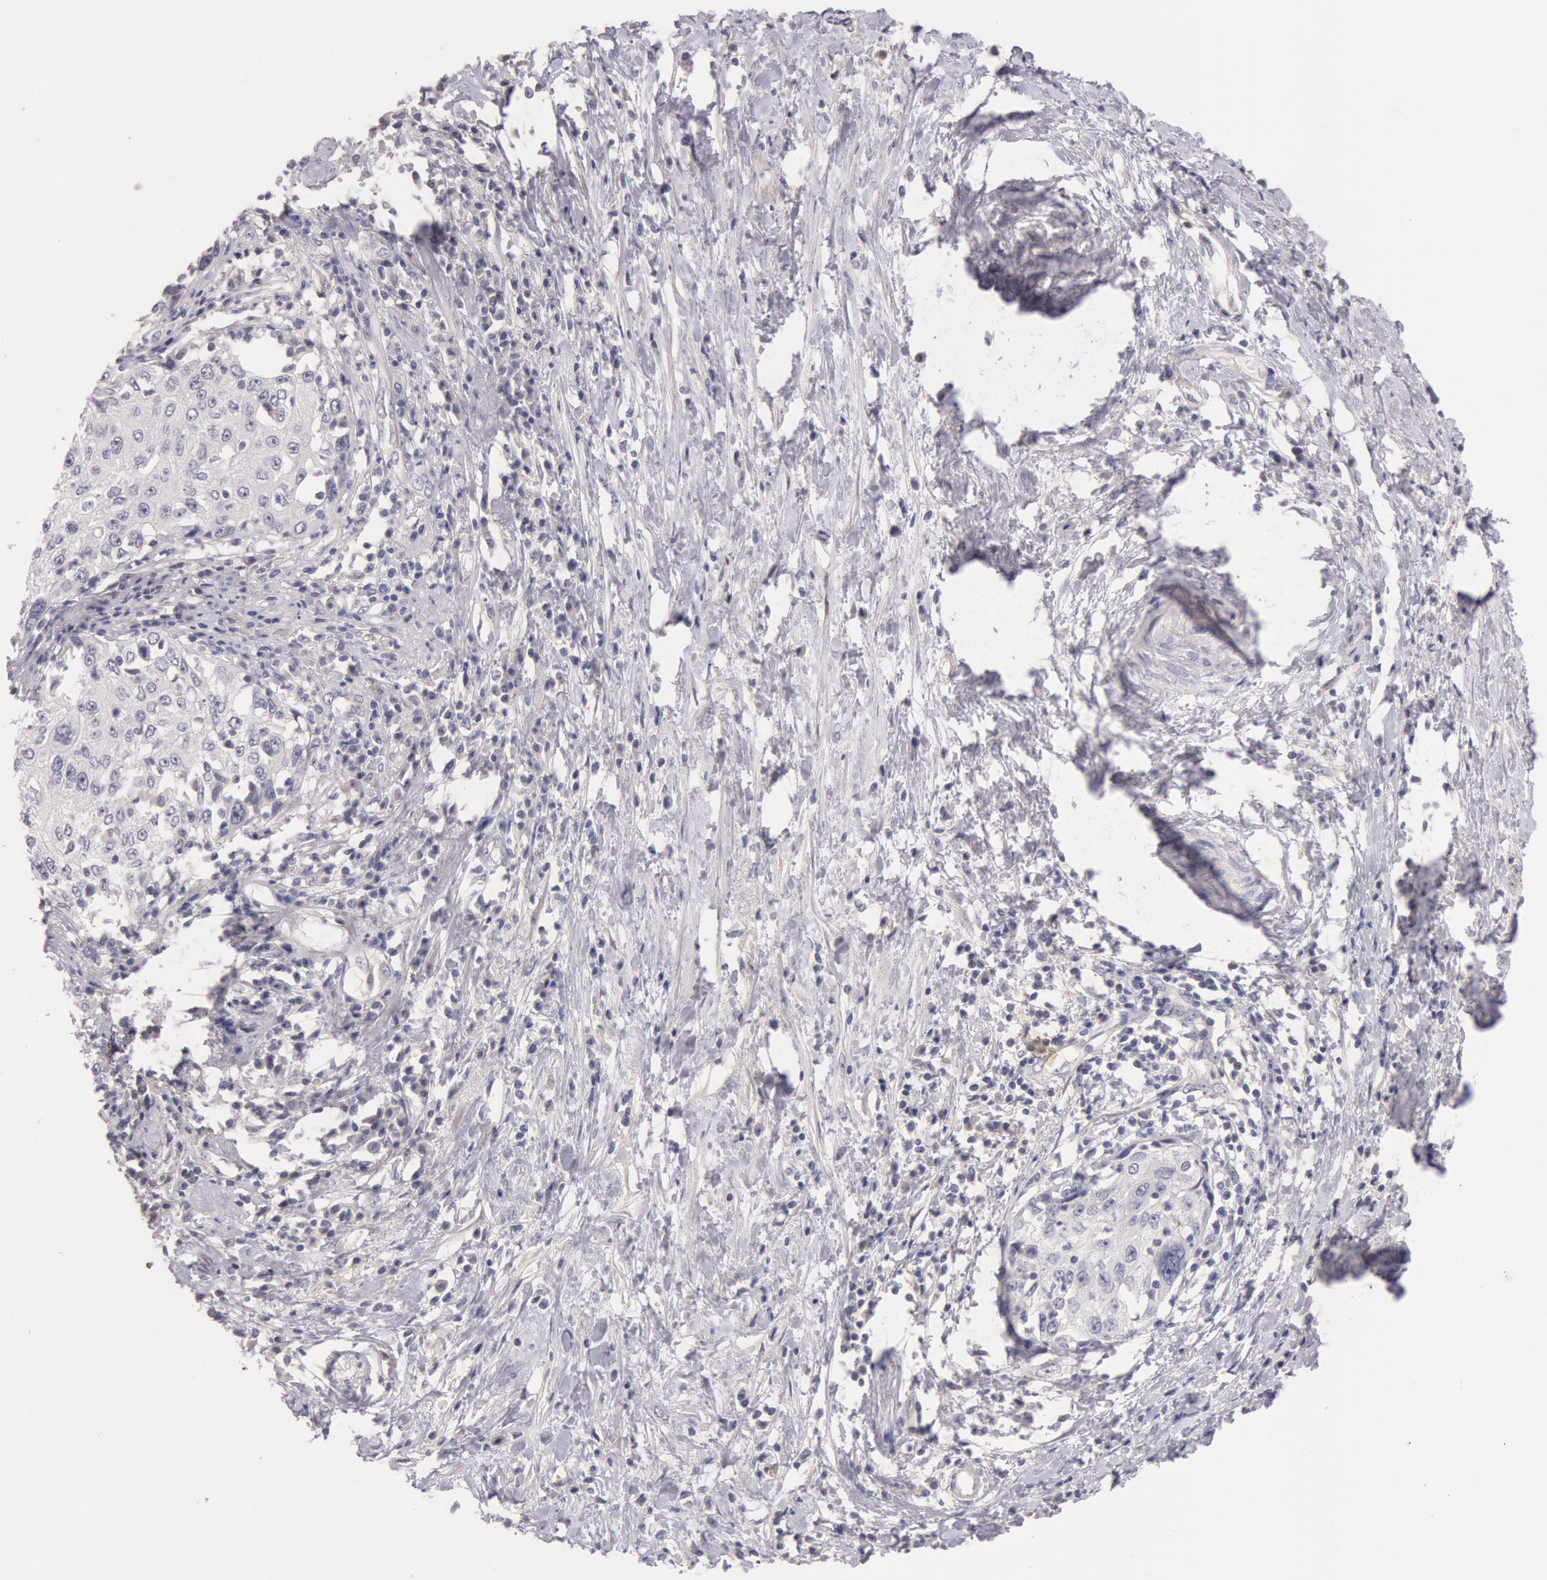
{"staining": {"intensity": "negative", "quantity": "none", "location": "none"}, "tissue": "cervical cancer", "cell_type": "Tumor cells", "image_type": "cancer", "snomed": [{"axis": "morphology", "description": "Squamous cell carcinoma, NOS"}, {"axis": "topography", "description": "Cervix"}], "caption": "Squamous cell carcinoma (cervical) was stained to show a protein in brown. There is no significant positivity in tumor cells.", "gene": "TRIB2", "patient": {"sex": "female", "age": 57}}